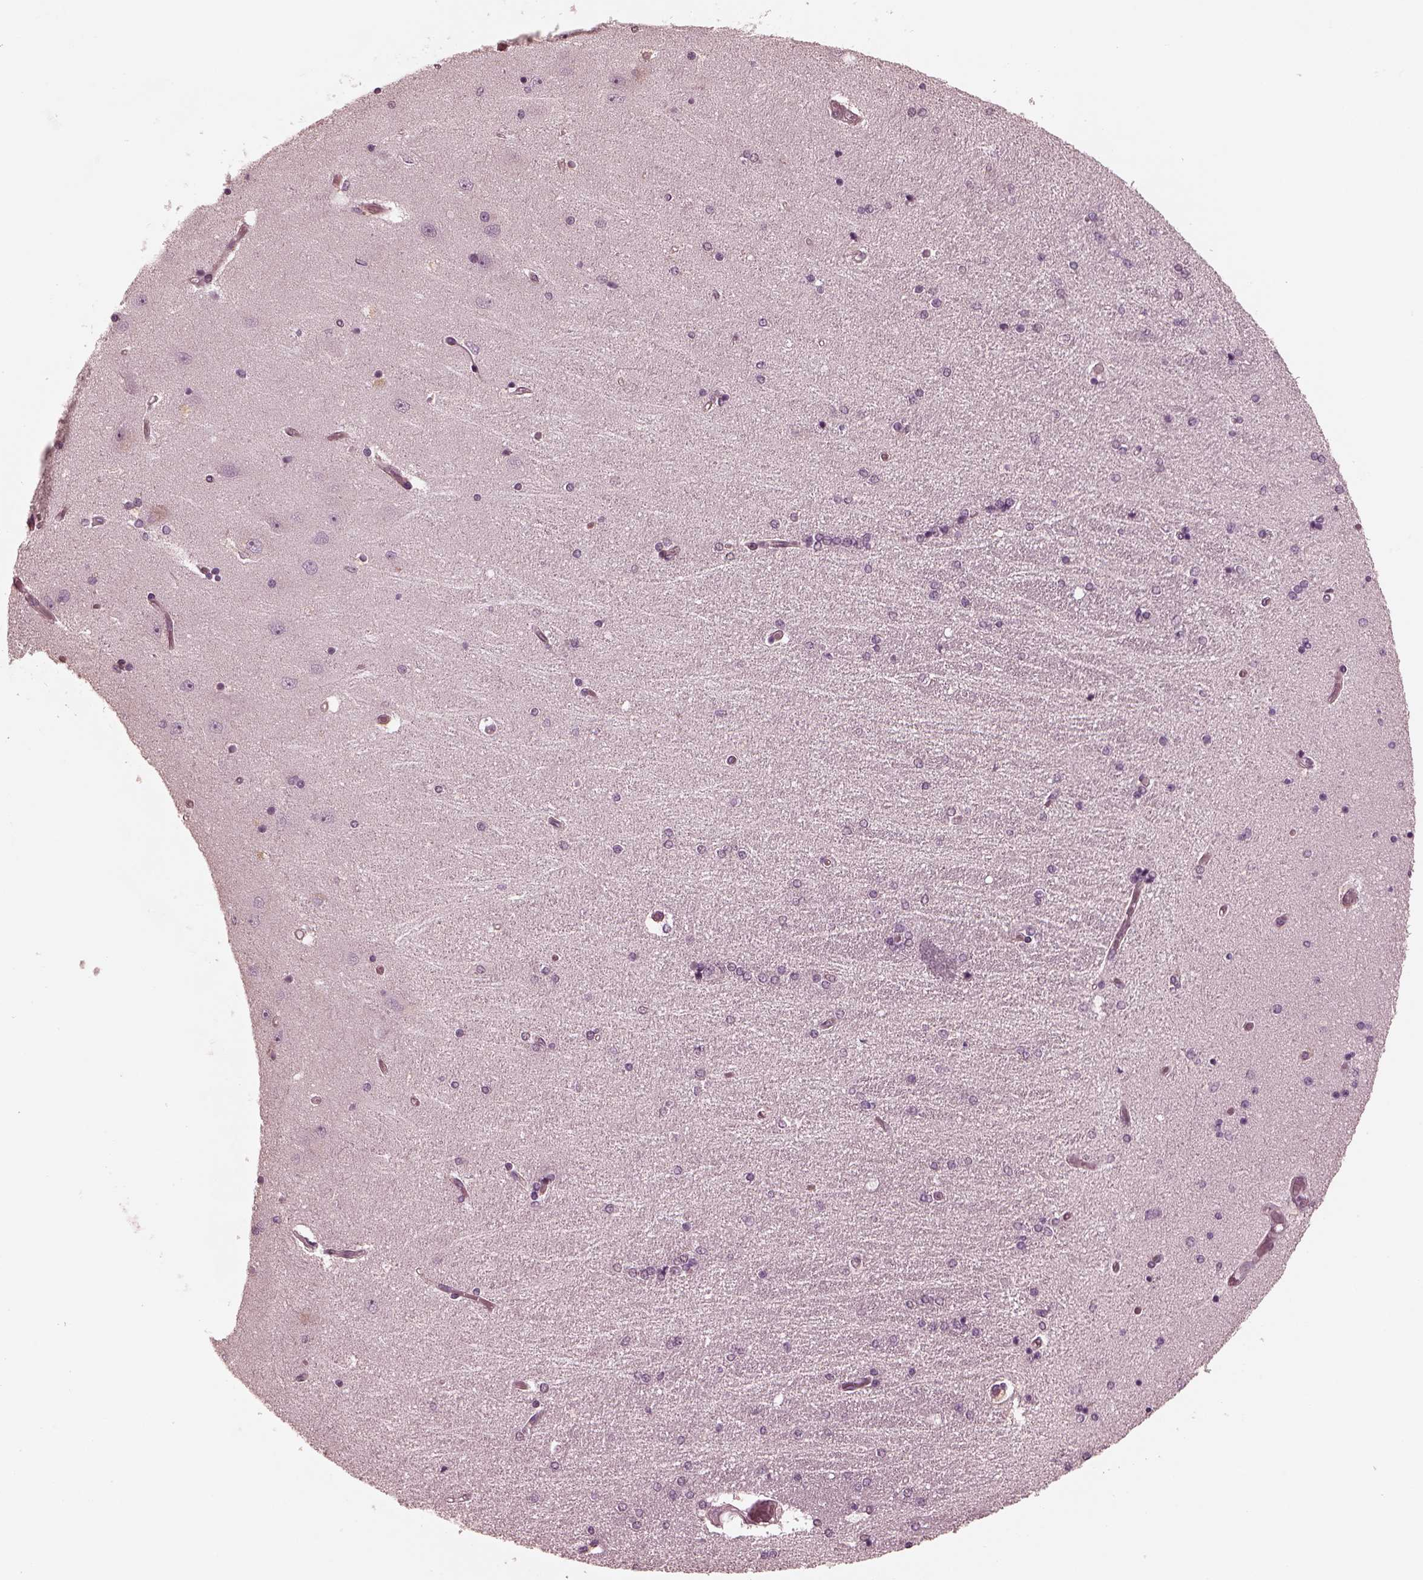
{"staining": {"intensity": "strong", "quantity": "<25%", "location": "cytoplasmic/membranous"}, "tissue": "hippocampus", "cell_type": "Glial cells", "image_type": "normal", "snomed": [{"axis": "morphology", "description": "Normal tissue, NOS"}, {"axis": "topography", "description": "Hippocampus"}], "caption": "Glial cells exhibit medium levels of strong cytoplasmic/membranous staining in about <25% of cells in unremarkable human hippocampus.", "gene": "KIF6", "patient": {"sex": "female", "age": 54}}